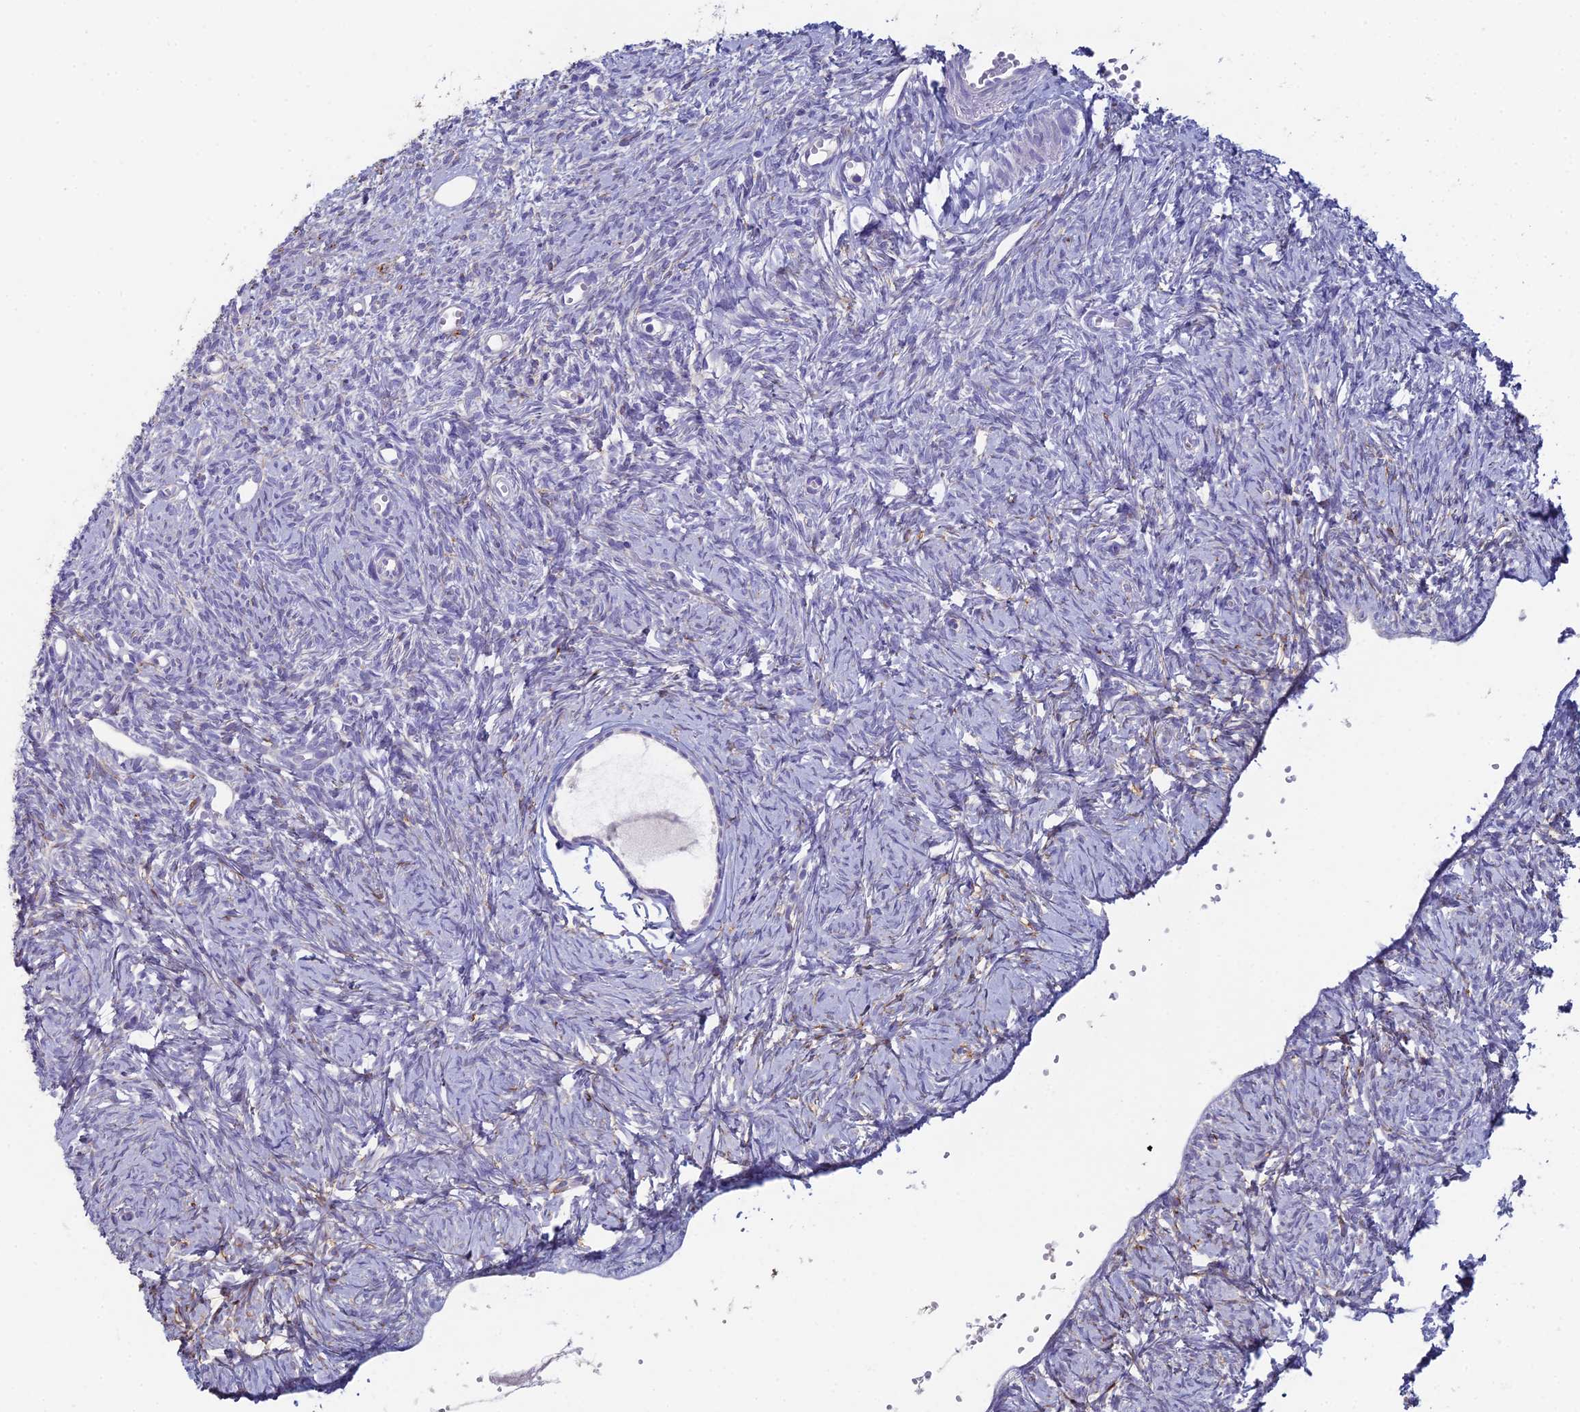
{"staining": {"intensity": "negative", "quantity": "none", "location": "none"}, "tissue": "ovary", "cell_type": "Ovarian stroma cells", "image_type": "normal", "snomed": [{"axis": "morphology", "description": "Normal tissue, NOS"}, {"axis": "topography", "description": "Ovary"}], "caption": "The micrograph reveals no staining of ovarian stroma cells in unremarkable ovary. (Brightfield microscopy of DAB immunohistochemistry at high magnification).", "gene": "NCAM1", "patient": {"sex": "female", "age": 51}}